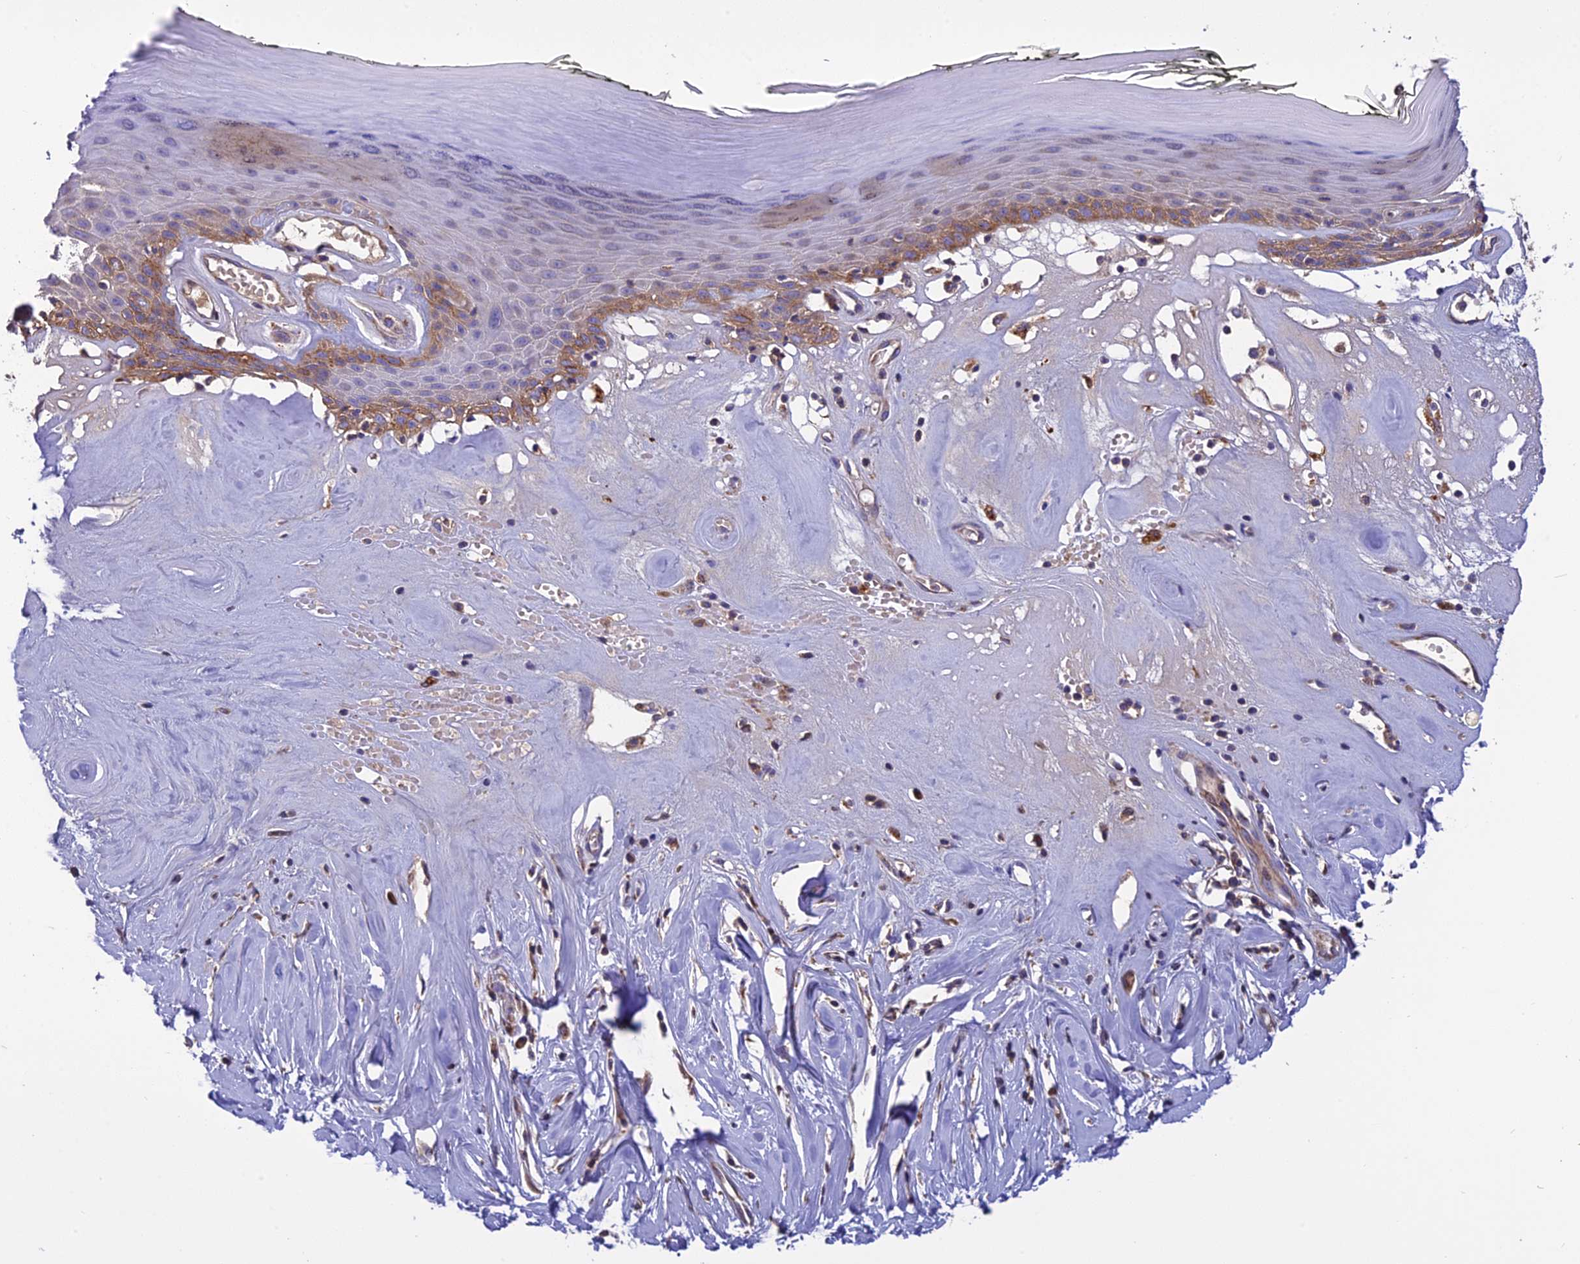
{"staining": {"intensity": "moderate", "quantity": "25%-75%", "location": "cytoplasmic/membranous"}, "tissue": "skin", "cell_type": "Epidermal cells", "image_type": "normal", "snomed": [{"axis": "morphology", "description": "Normal tissue, NOS"}, {"axis": "morphology", "description": "Inflammation, NOS"}, {"axis": "topography", "description": "Vulva"}], "caption": "Brown immunohistochemical staining in normal skin demonstrates moderate cytoplasmic/membranous expression in approximately 25%-75% of epidermal cells. Nuclei are stained in blue.", "gene": "PZP", "patient": {"sex": "female", "age": 84}}